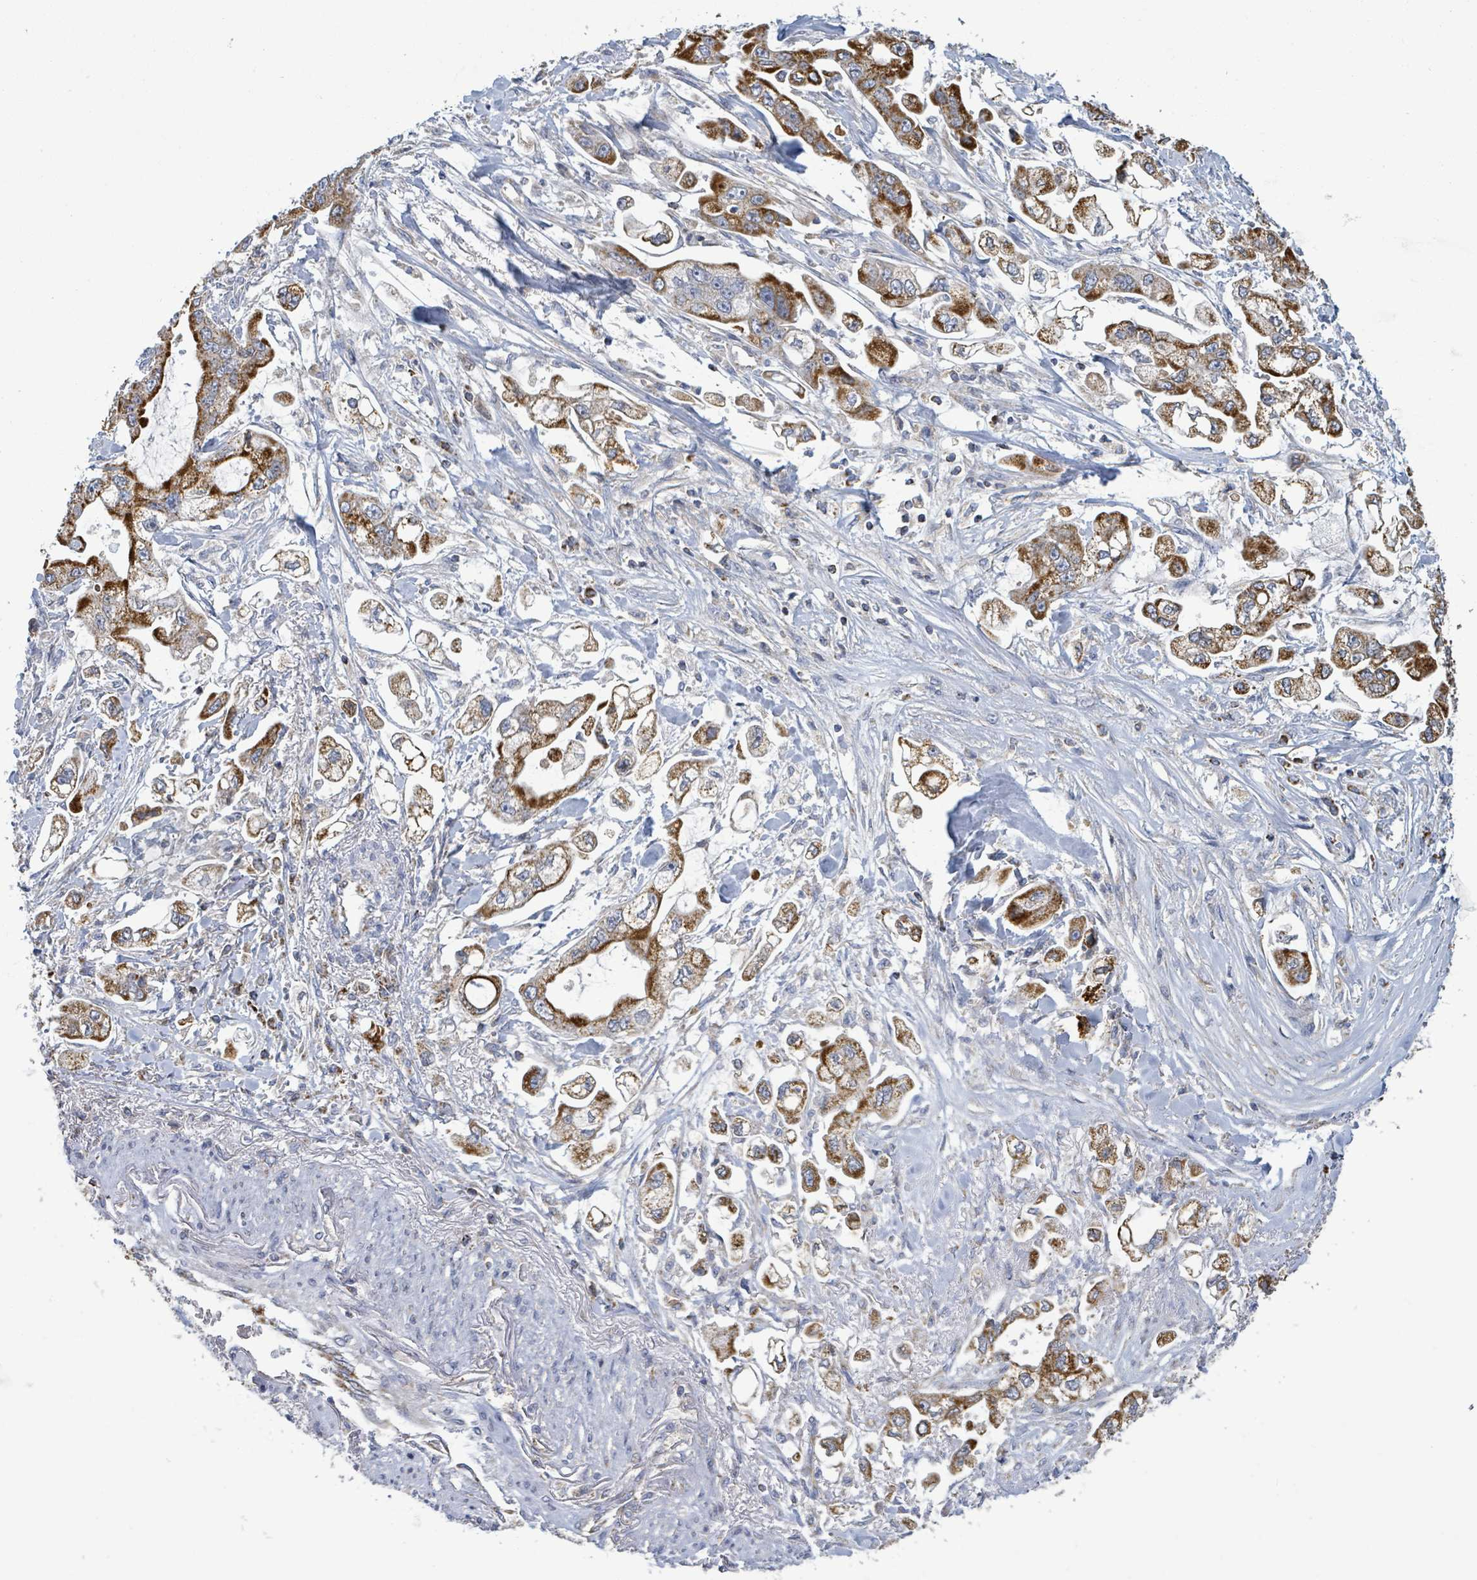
{"staining": {"intensity": "strong", "quantity": ">75%", "location": "cytoplasmic/membranous"}, "tissue": "stomach cancer", "cell_type": "Tumor cells", "image_type": "cancer", "snomed": [{"axis": "morphology", "description": "Adenocarcinoma, NOS"}, {"axis": "topography", "description": "Stomach"}], "caption": "This image exhibits immunohistochemistry staining of stomach adenocarcinoma, with high strong cytoplasmic/membranous expression in about >75% of tumor cells.", "gene": "SUCLG2", "patient": {"sex": "male", "age": 62}}